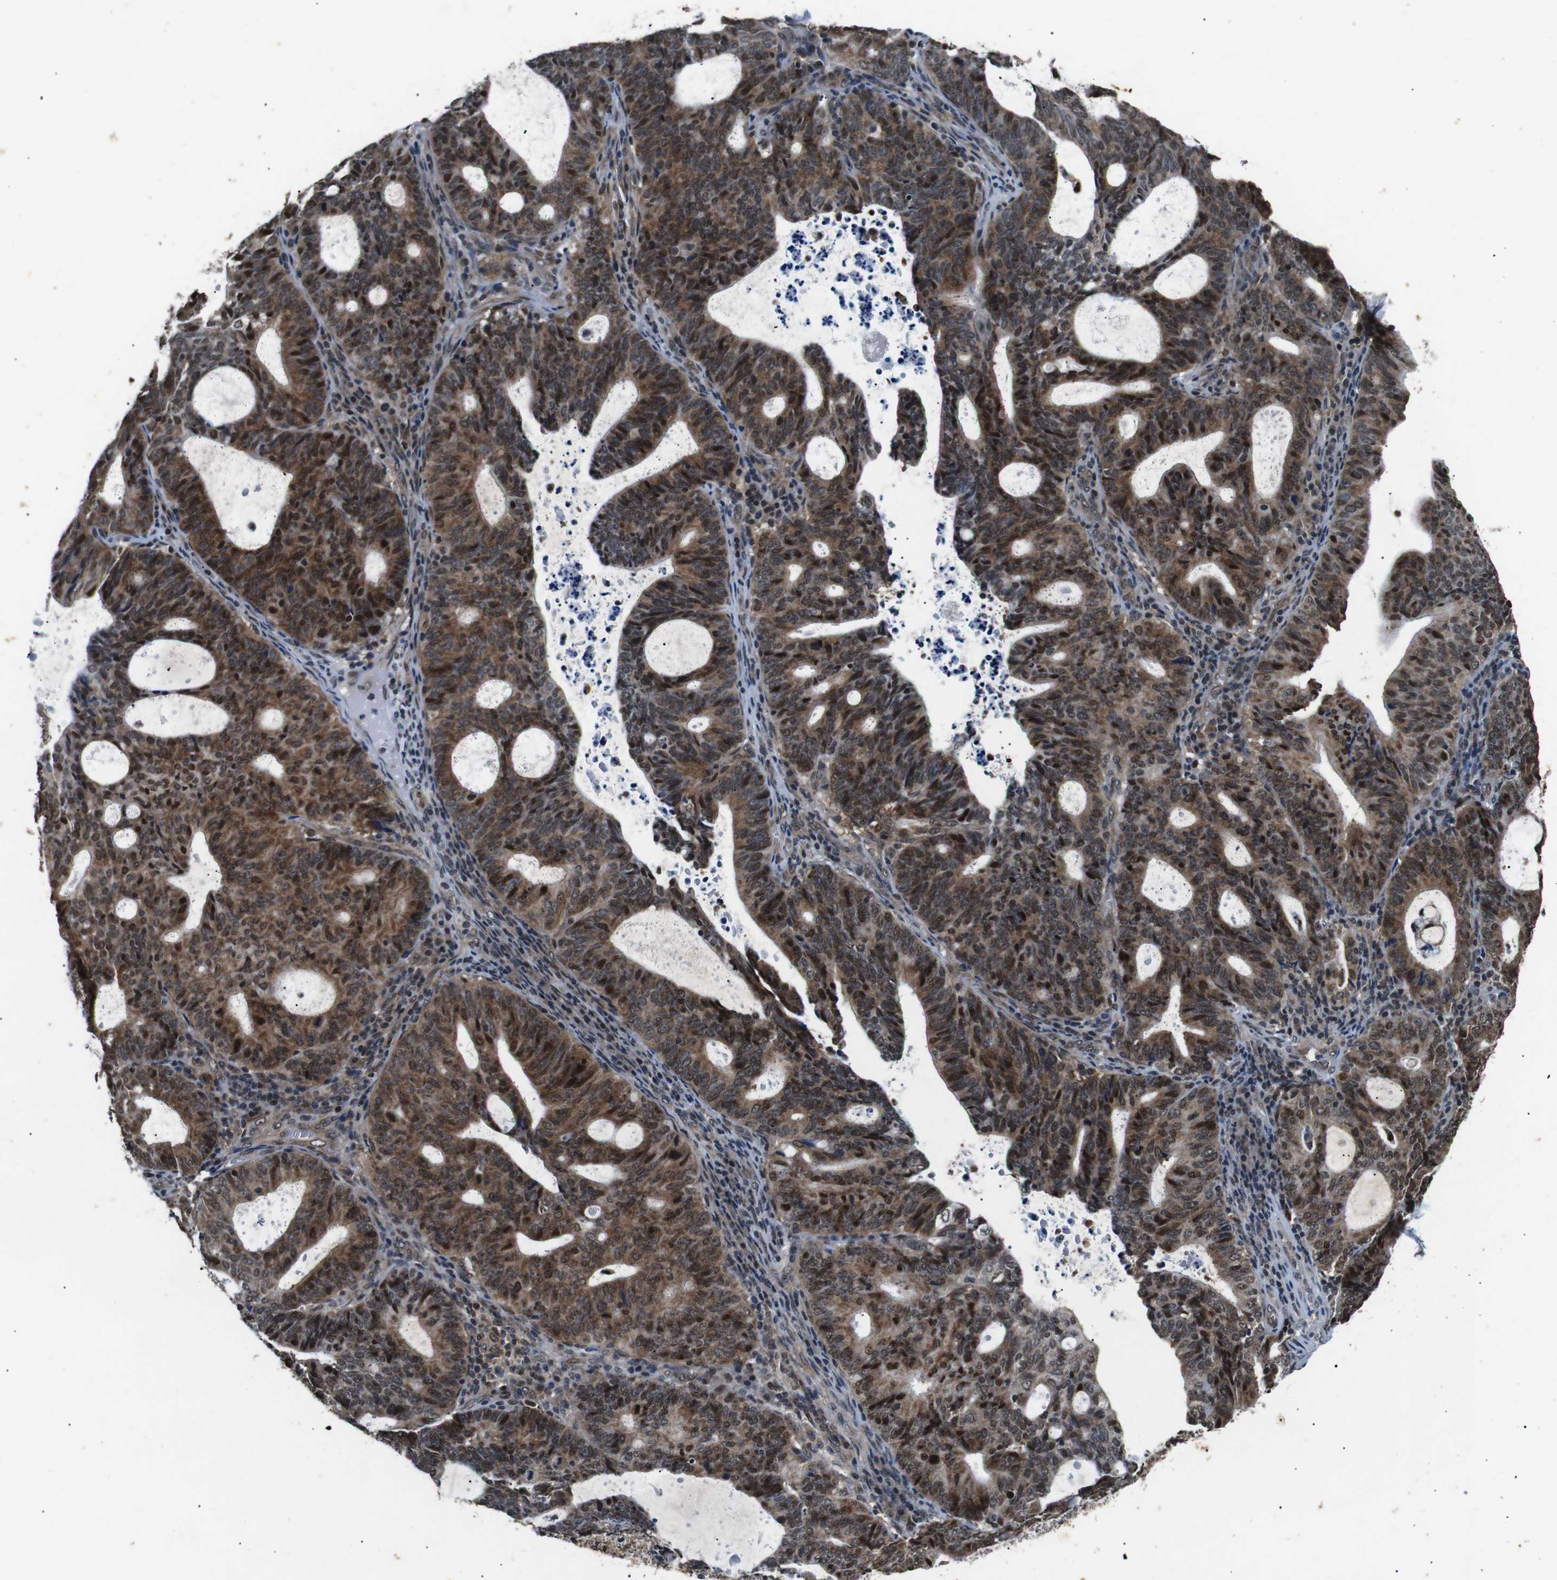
{"staining": {"intensity": "strong", "quantity": ">75%", "location": "cytoplasmic/membranous,nuclear"}, "tissue": "endometrial cancer", "cell_type": "Tumor cells", "image_type": "cancer", "snomed": [{"axis": "morphology", "description": "Adenocarcinoma, NOS"}, {"axis": "topography", "description": "Uterus"}], "caption": "A high-resolution image shows immunohistochemistry staining of adenocarcinoma (endometrial), which demonstrates strong cytoplasmic/membranous and nuclear expression in about >75% of tumor cells. (IHC, brightfield microscopy, high magnification).", "gene": "SKP1", "patient": {"sex": "female", "age": 83}}